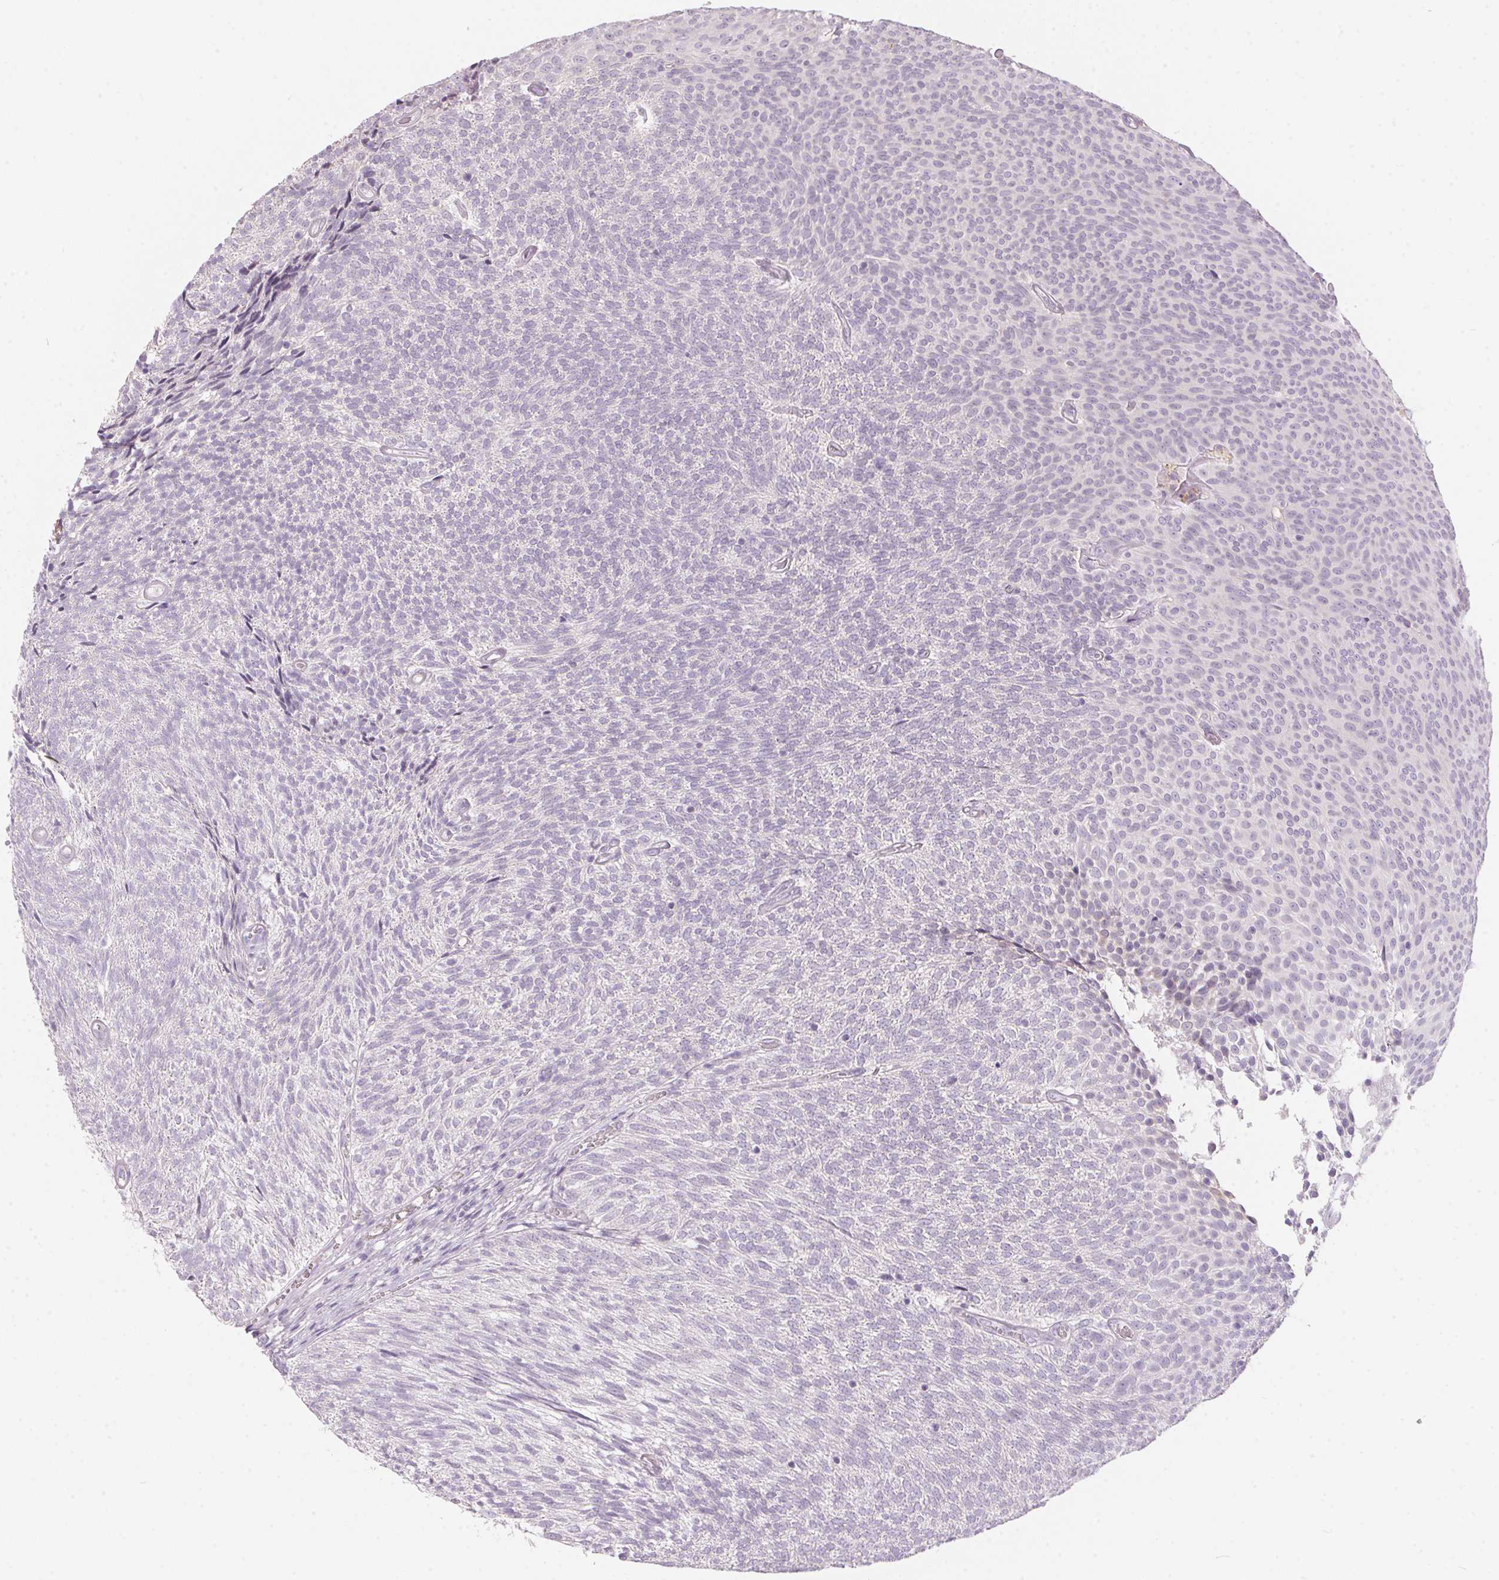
{"staining": {"intensity": "negative", "quantity": "none", "location": "none"}, "tissue": "urothelial cancer", "cell_type": "Tumor cells", "image_type": "cancer", "snomed": [{"axis": "morphology", "description": "Urothelial carcinoma, Low grade"}, {"axis": "topography", "description": "Urinary bladder"}], "caption": "Image shows no protein positivity in tumor cells of urothelial cancer tissue.", "gene": "SERPINB1", "patient": {"sex": "male", "age": 77}}